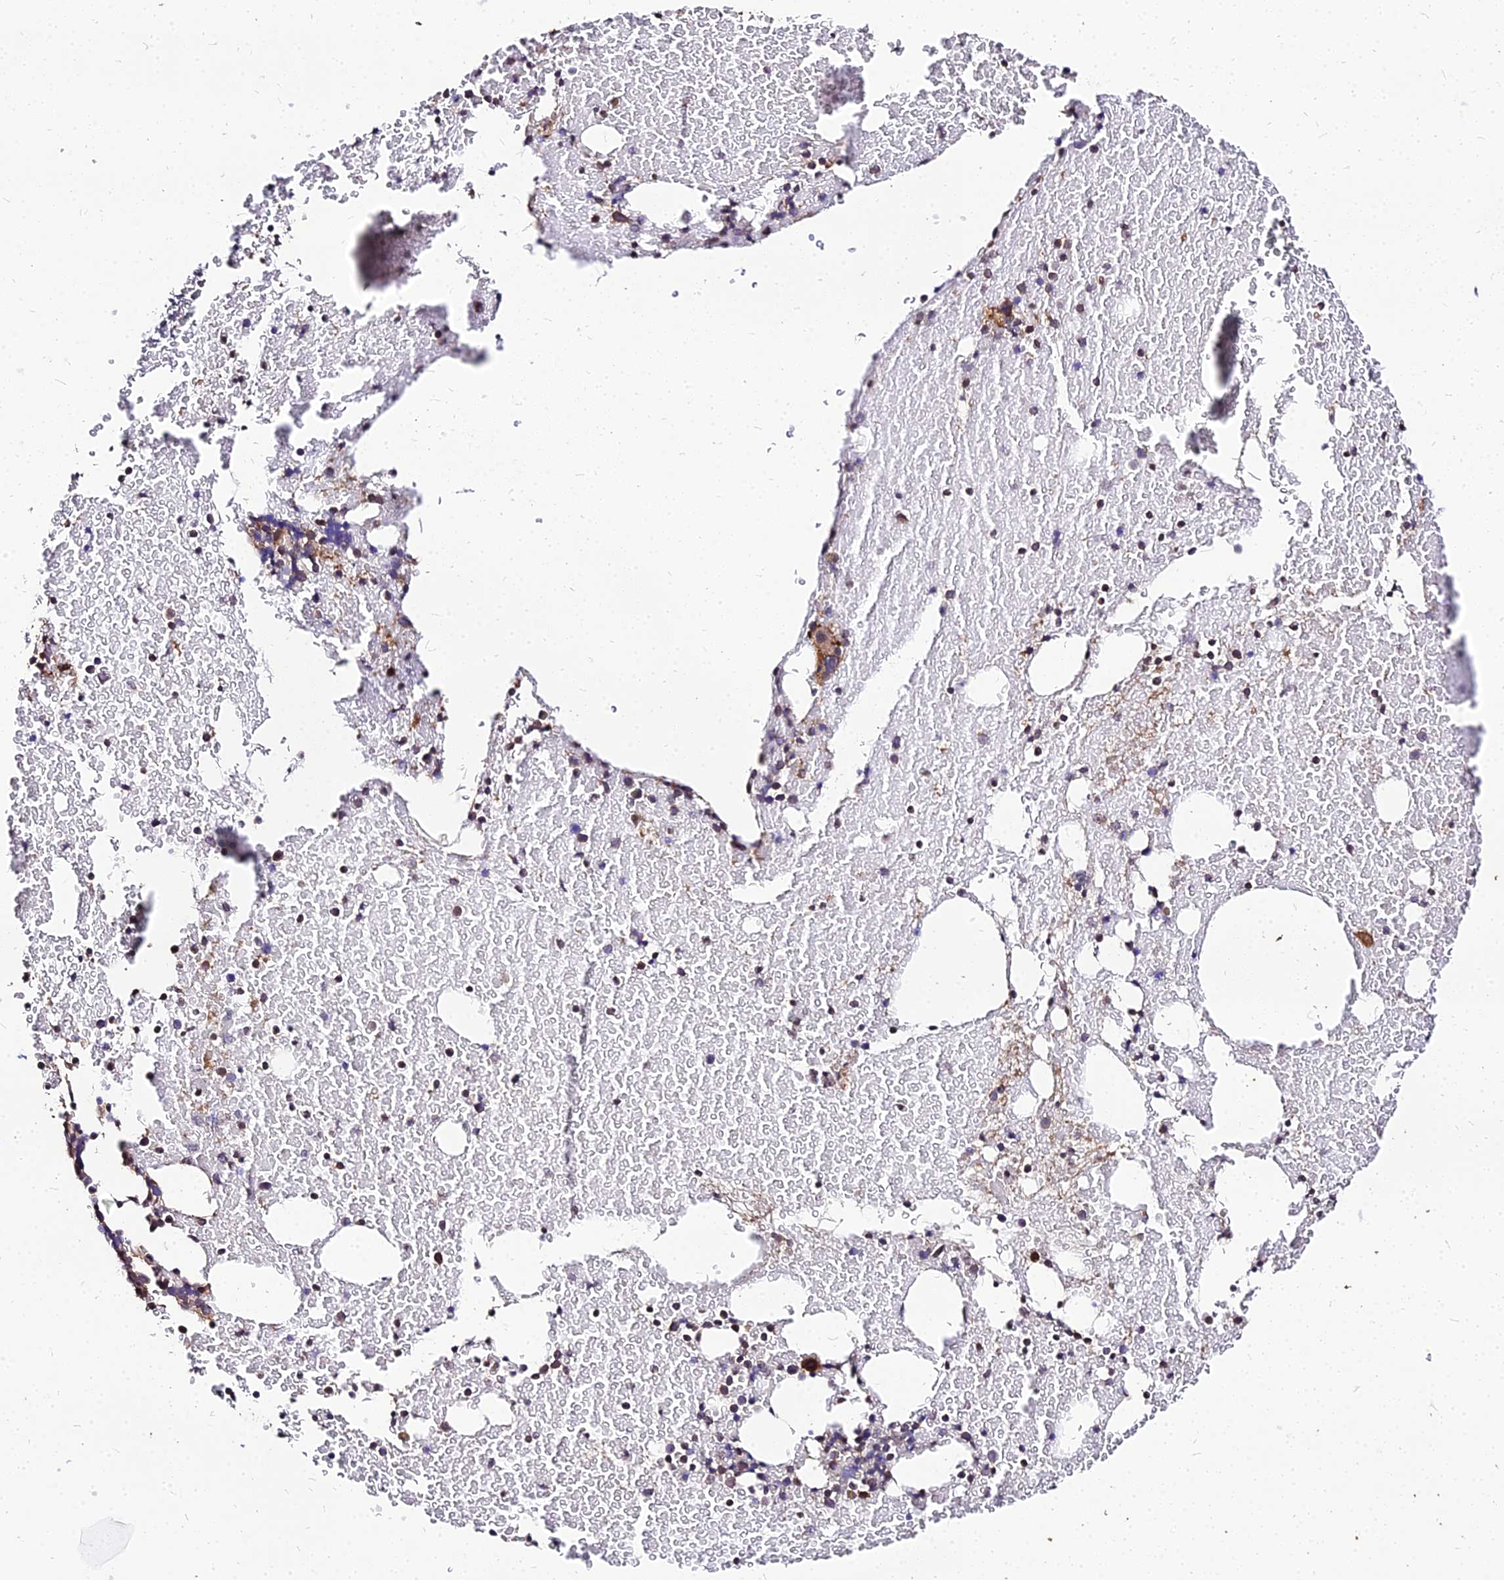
{"staining": {"intensity": "moderate", "quantity": "25%-75%", "location": "cytoplasmic/membranous"}, "tissue": "bone marrow", "cell_type": "Hematopoietic cells", "image_type": "normal", "snomed": [{"axis": "morphology", "description": "Normal tissue, NOS"}, {"axis": "topography", "description": "Bone marrow"}], "caption": "The micrograph displays a brown stain indicating the presence of a protein in the cytoplasmic/membranous of hematopoietic cells in bone marrow. (Brightfield microscopy of DAB IHC at high magnification).", "gene": "PDE4D", "patient": {"sex": "male", "age": 57}}